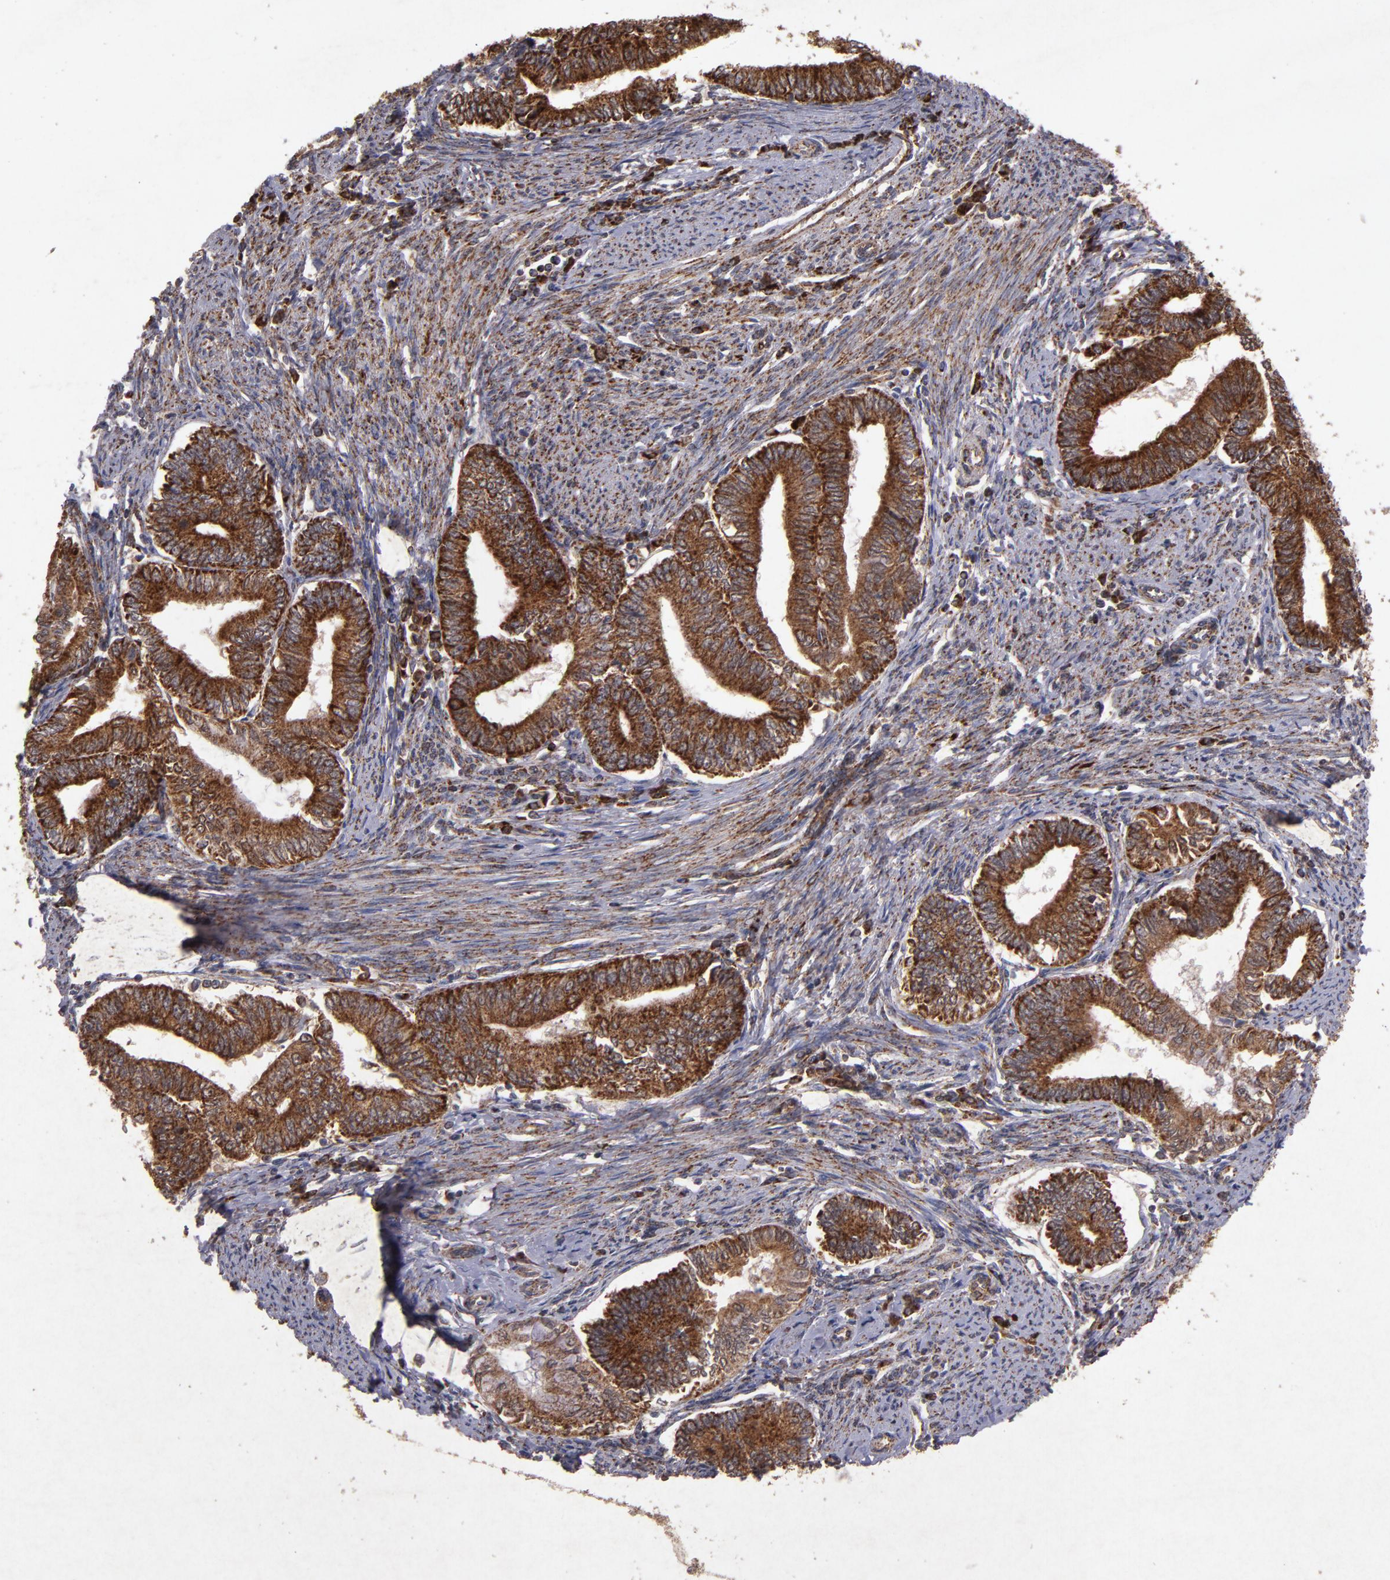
{"staining": {"intensity": "strong", "quantity": ">75%", "location": "cytoplasmic/membranous"}, "tissue": "endometrial cancer", "cell_type": "Tumor cells", "image_type": "cancer", "snomed": [{"axis": "morphology", "description": "Adenocarcinoma, NOS"}, {"axis": "topography", "description": "Endometrium"}], "caption": "Adenocarcinoma (endometrial) stained with a brown dye displays strong cytoplasmic/membranous positive expression in about >75% of tumor cells.", "gene": "TIMM9", "patient": {"sex": "female", "age": 66}}